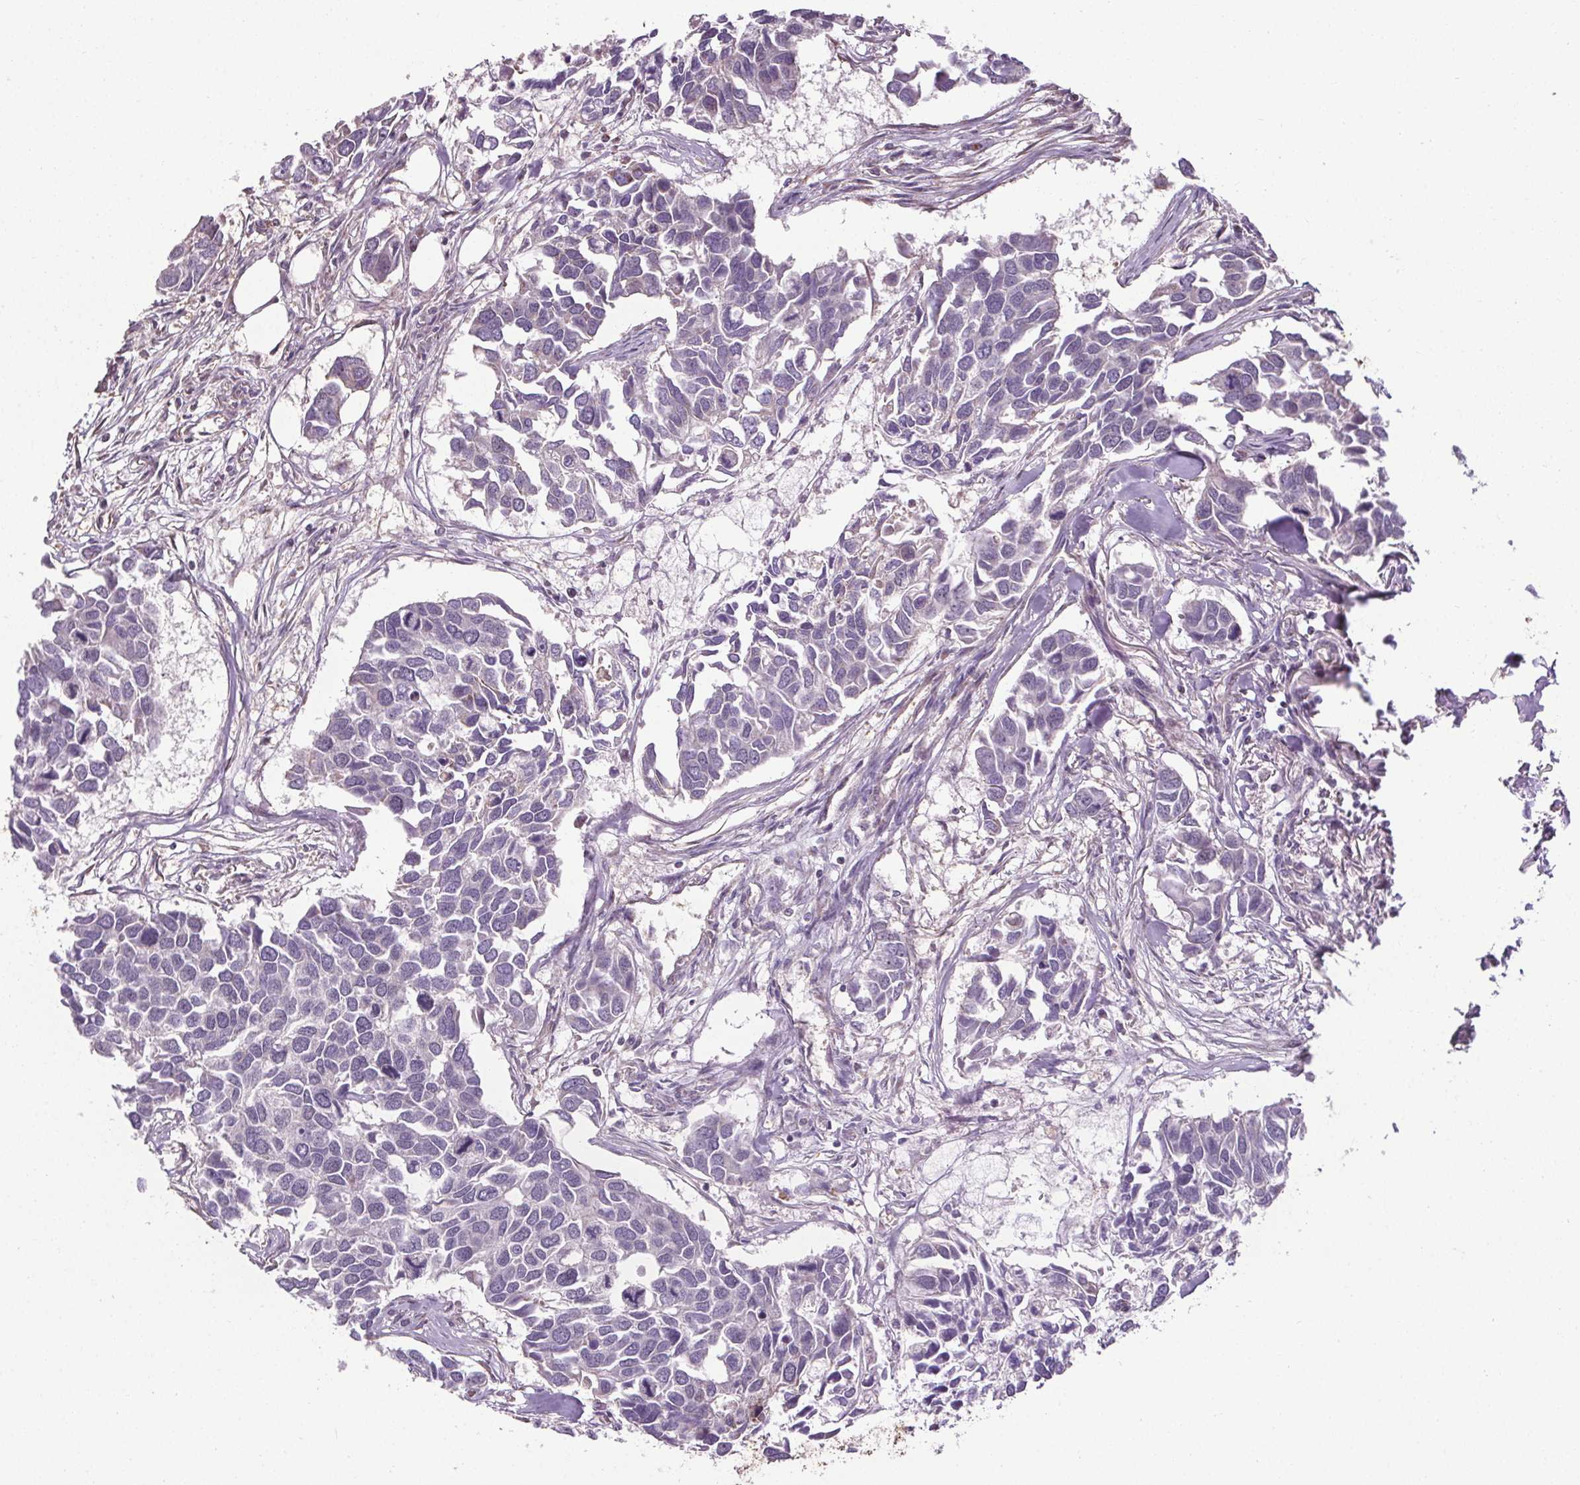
{"staining": {"intensity": "negative", "quantity": "none", "location": "none"}, "tissue": "breast cancer", "cell_type": "Tumor cells", "image_type": "cancer", "snomed": [{"axis": "morphology", "description": "Duct carcinoma"}, {"axis": "topography", "description": "Breast"}], "caption": "Tumor cells show no significant staining in breast cancer (invasive ductal carcinoma).", "gene": "ZNF548", "patient": {"sex": "female", "age": 83}}